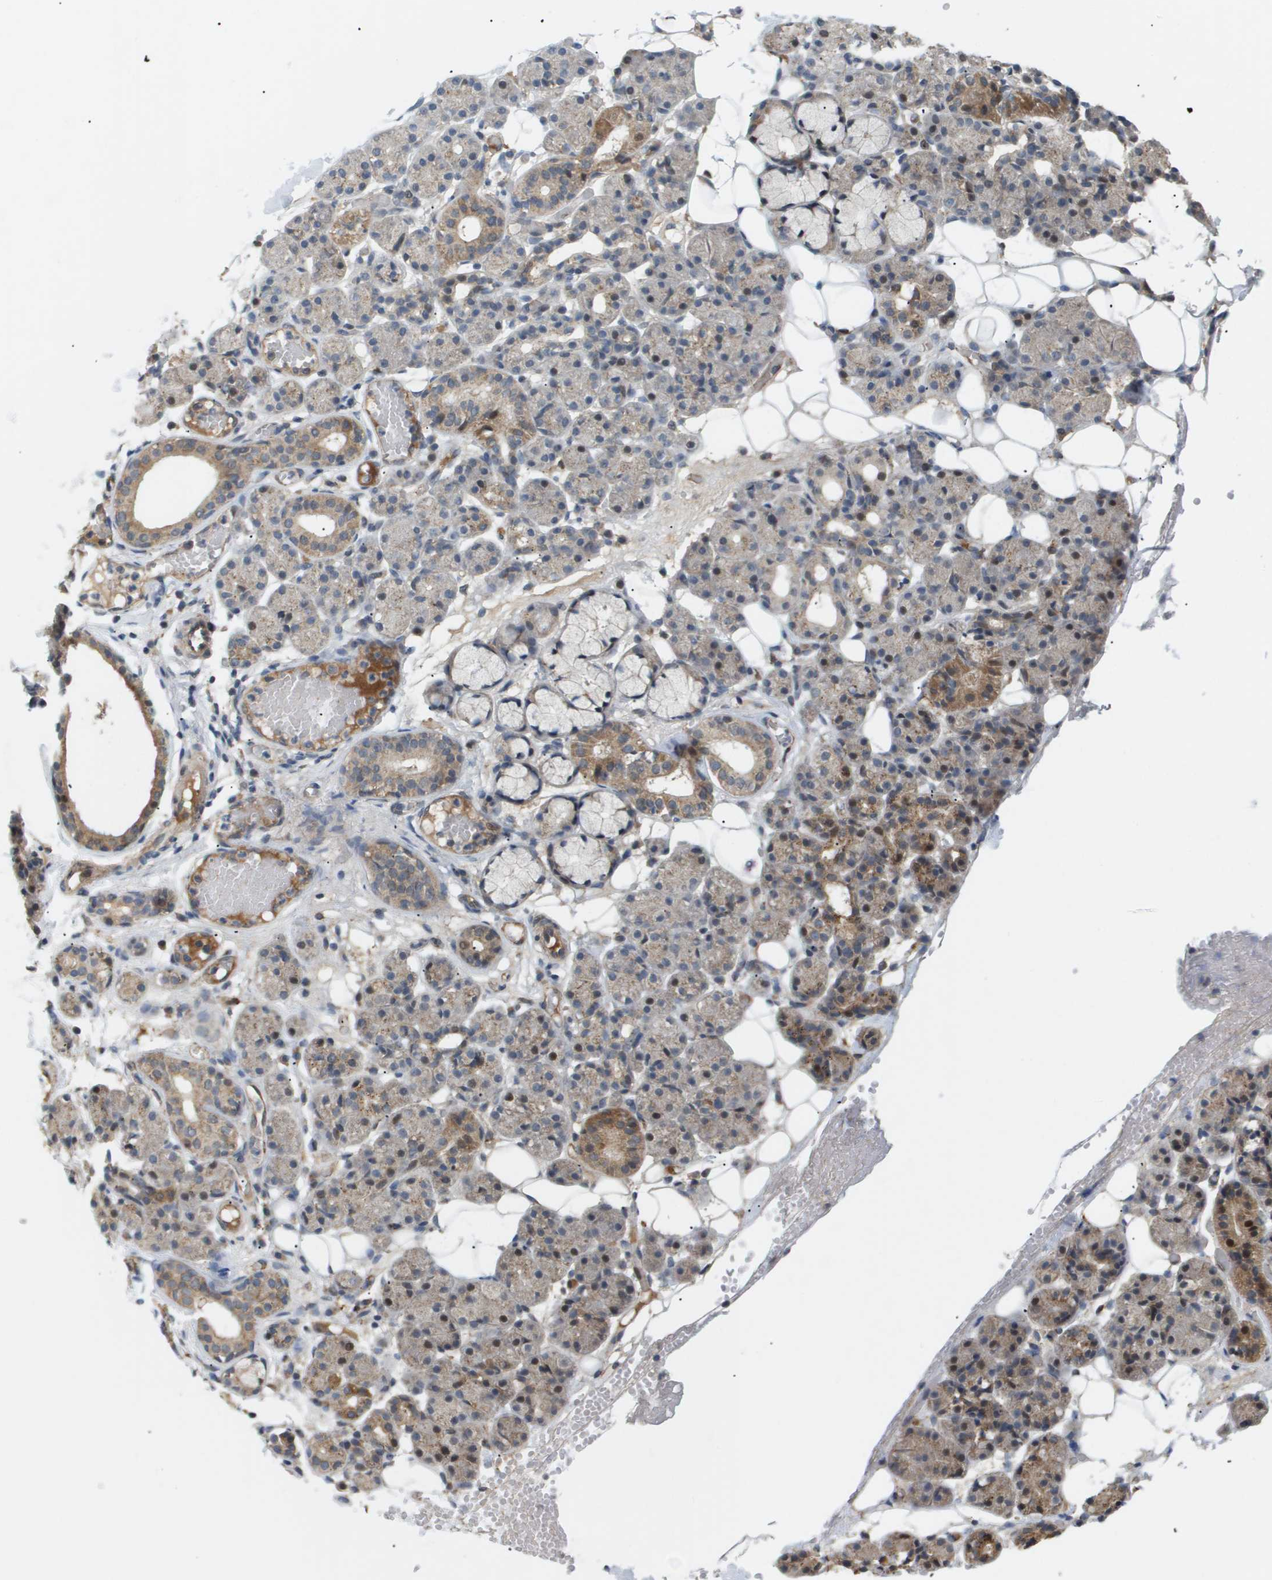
{"staining": {"intensity": "moderate", "quantity": "25%-75%", "location": "cytoplasmic/membranous,nuclear"}, "tissue": "salivary gland", "cell_type": "Glandular cells", "image_type": "normal", "snomed": [{"axis": "morphology", "description": "Normal tissue, NOS"}, {"axis": "topography", "description": "Salivary gland"}], "caption": "A high-resolution histopathology image shows immunohistochemistry (IHC) staining of benign salivary gland, which reveals moderate cytoplasmic/membranous,nuclear expression in about 25%-75% of glandular cells. (Brightfield microscopy of DAB IHC at high magnification).", "gene": "PDGFB", "patient": {"sex": "male", "age": 63}}